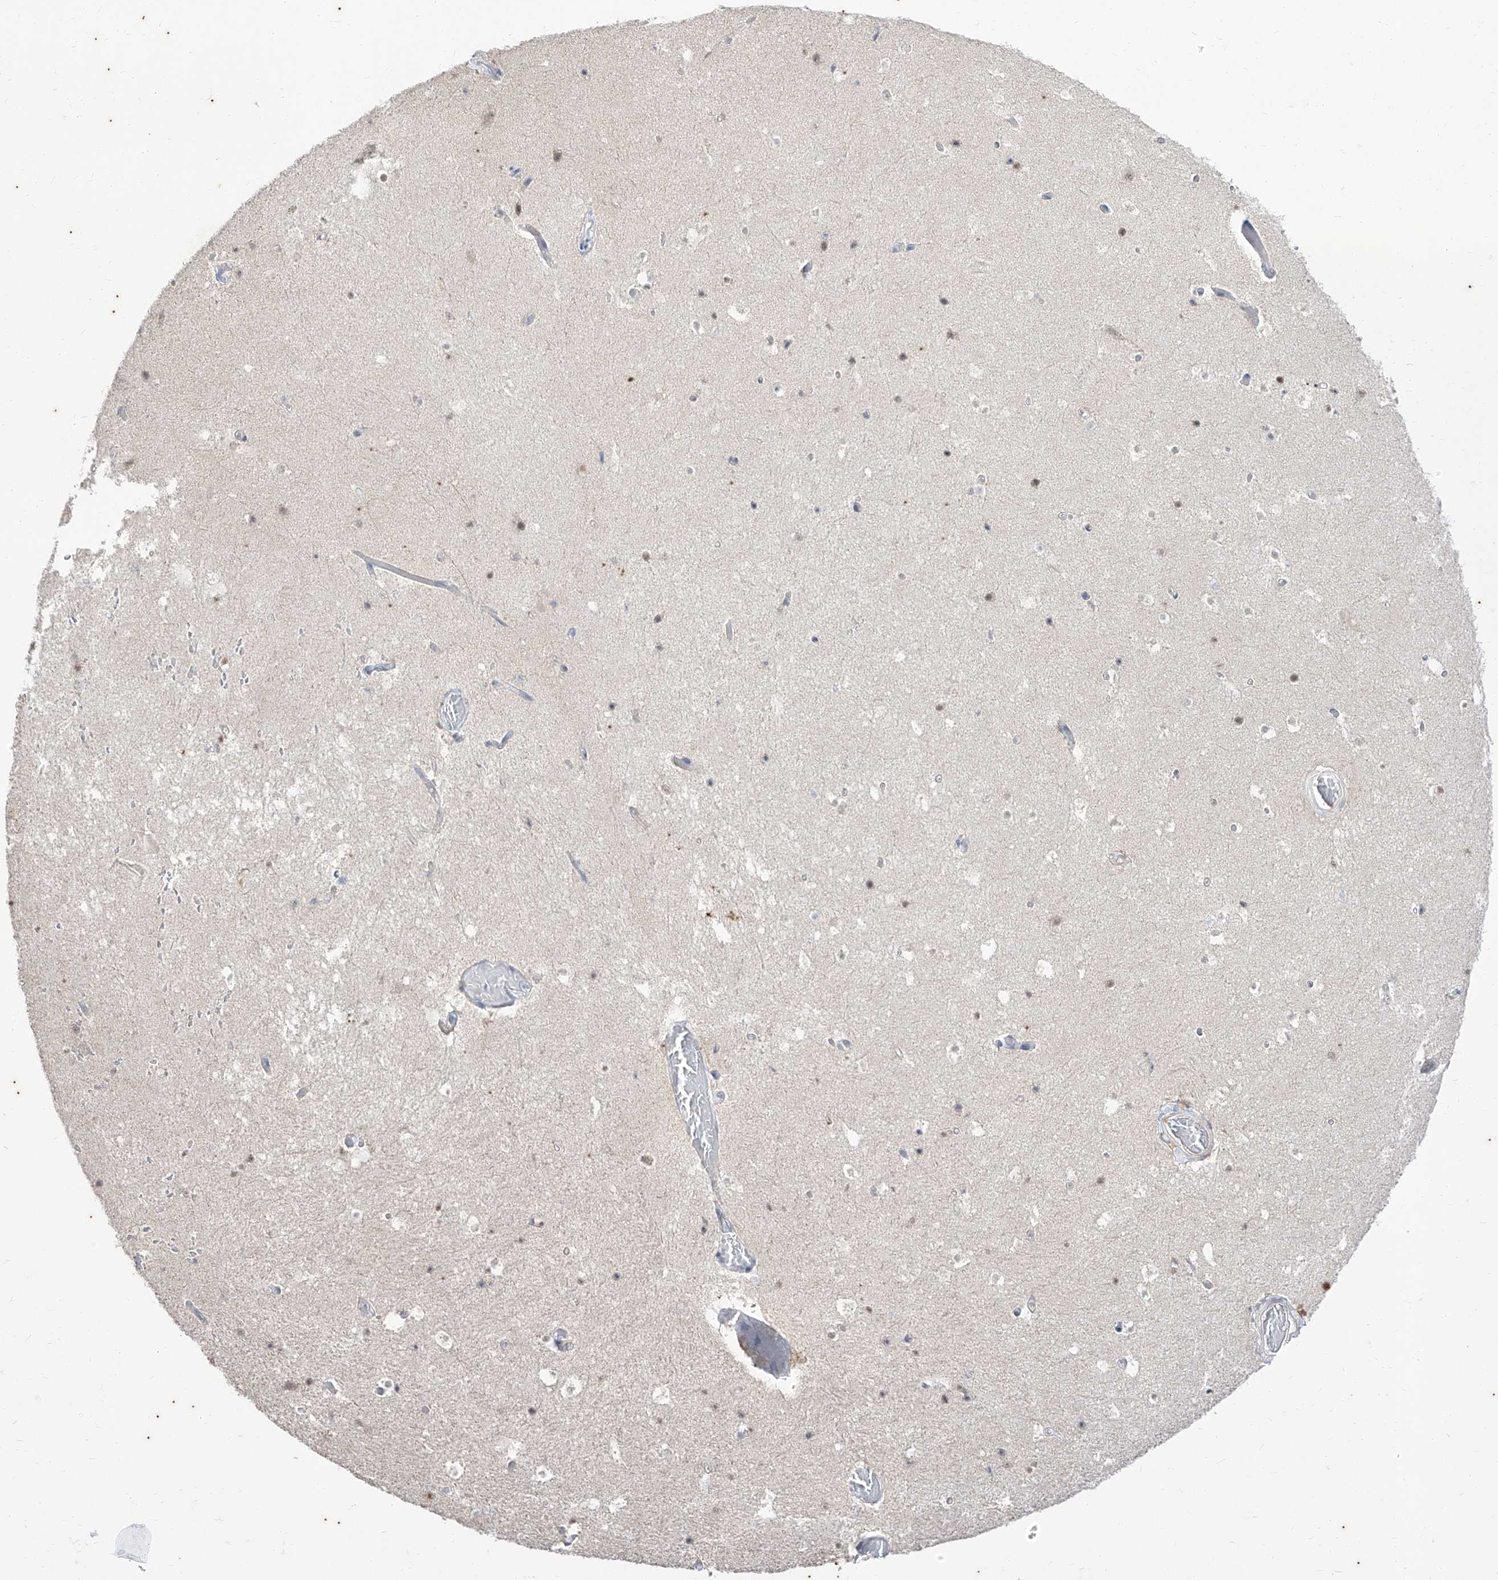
{"staining": {"intensity": "moderate", "quantity": "<25%", "location": "nuclear"}, "tissue": "hippocampus", "cell_type": "Glial cells", "image_type": "normal", "snomed": [{"axis": "morphology", "description": "Normal tissue, NOS"}, {"axis": "topography", "description": "Hippocampus"}], "caption": "Immunohistochemistry (IHC) (DAB) staining of benign hippocampus shows moderate nuclear protein positivity in about <25% of glial cells. (DAB IHC with brightfield microscopy, high magnification).", "gene": "PHF20L1", "patient": {"sex": "female", "age": 52}}